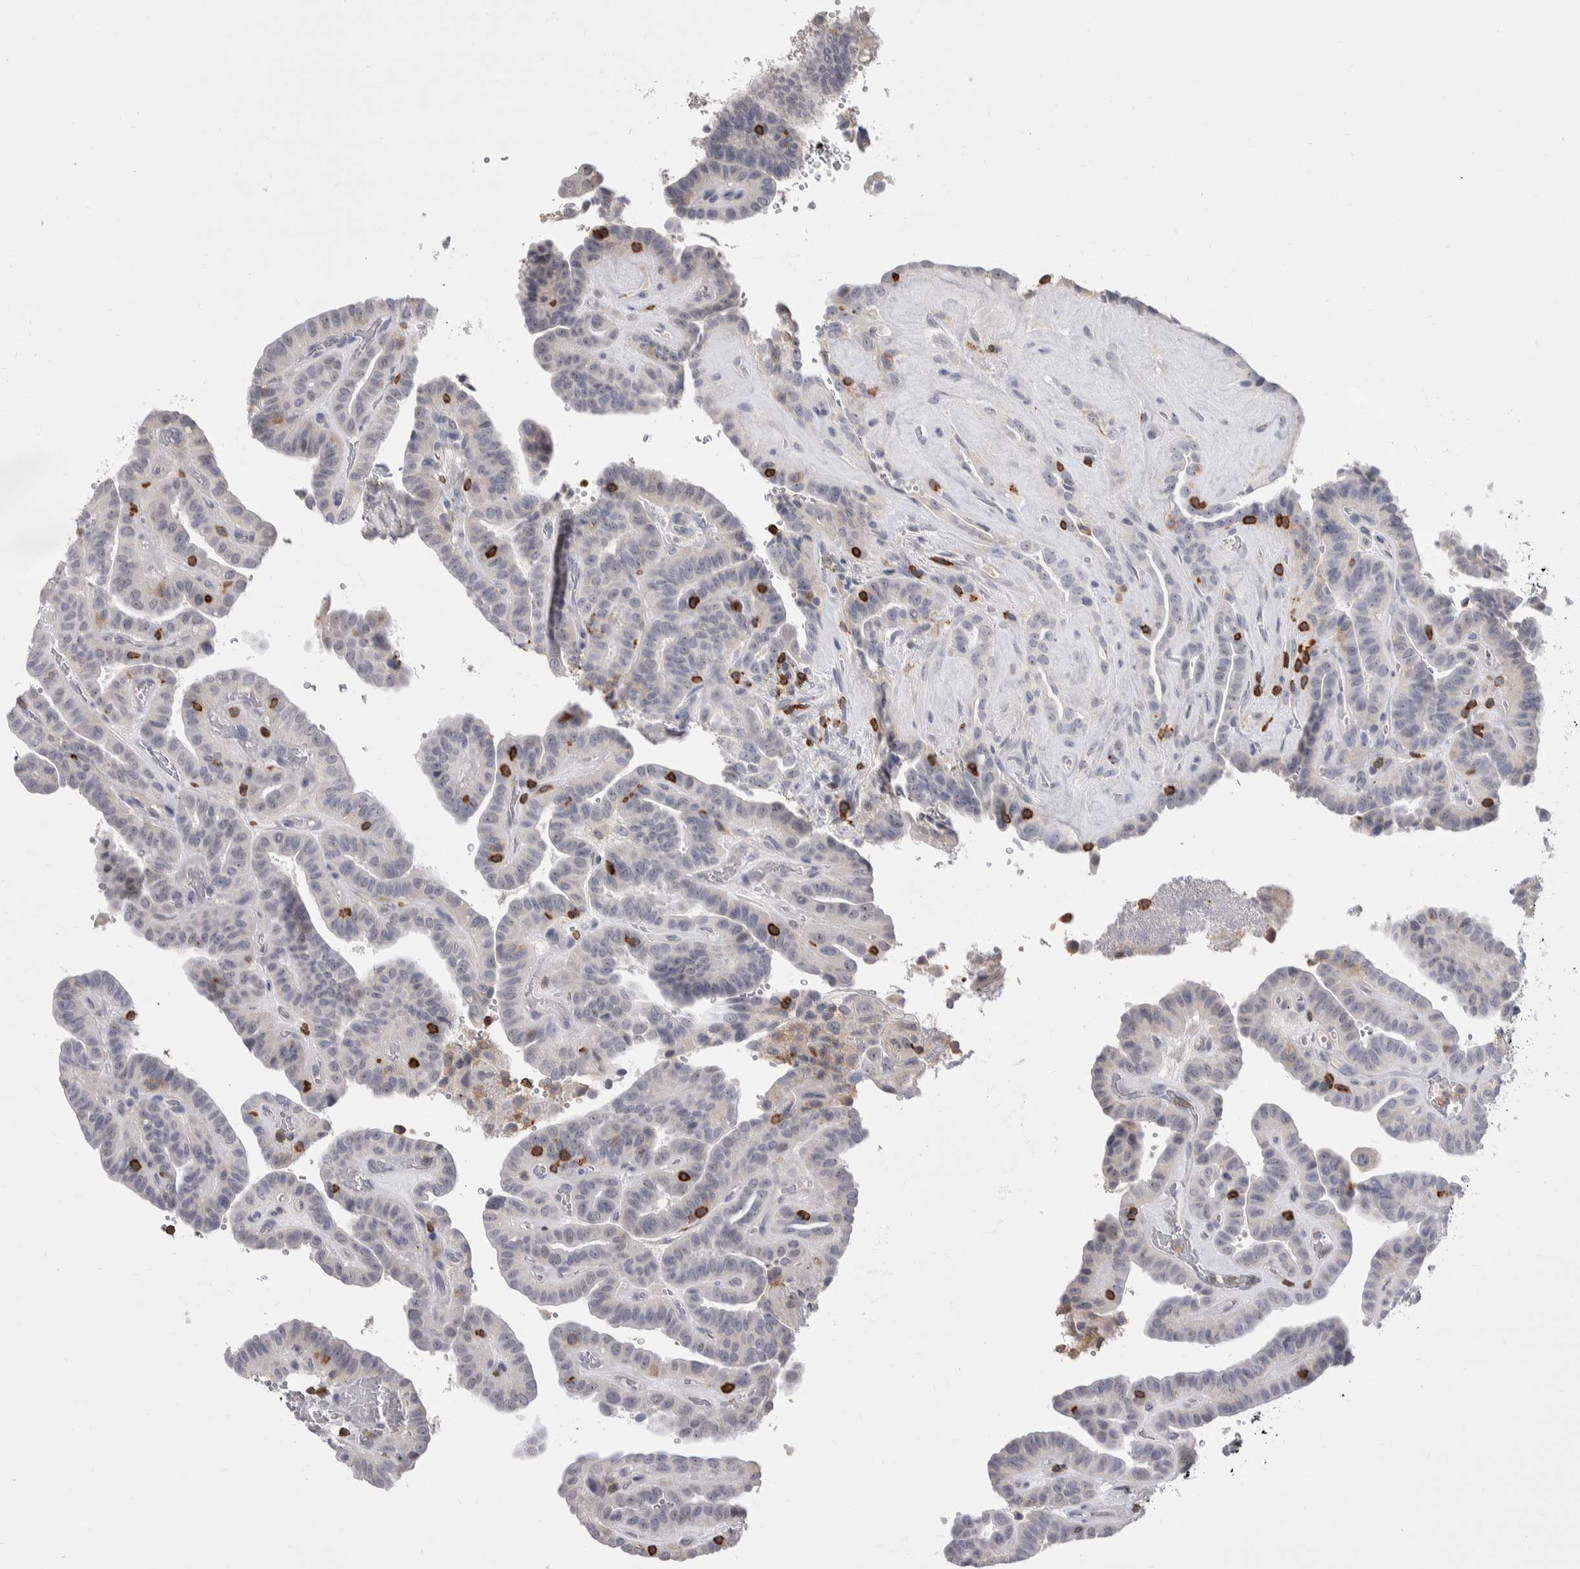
{"staining": {"intensity": "negative", "quantity": "none", "location": "none"}, "tissue": "thyroid cancer", "cell_type": "Tumor cells", "image_type": "cancer", "snomed": [{"axis": "morphology", "description": "Papillary adenocarcinoma, NOS"}, {"axis": "topography", "description": "Thyroid gland"}], "caption": "A micrograph of human thyroid cancer is negative for staining in tumor cells. (Stains: DAB immunohistochemistry with hematoxylin counter stain, Microscopy: brightfield microscopy at high magnification).", "gene": "CEP295NL", "patient": {"sex": "male", "age": 77}}